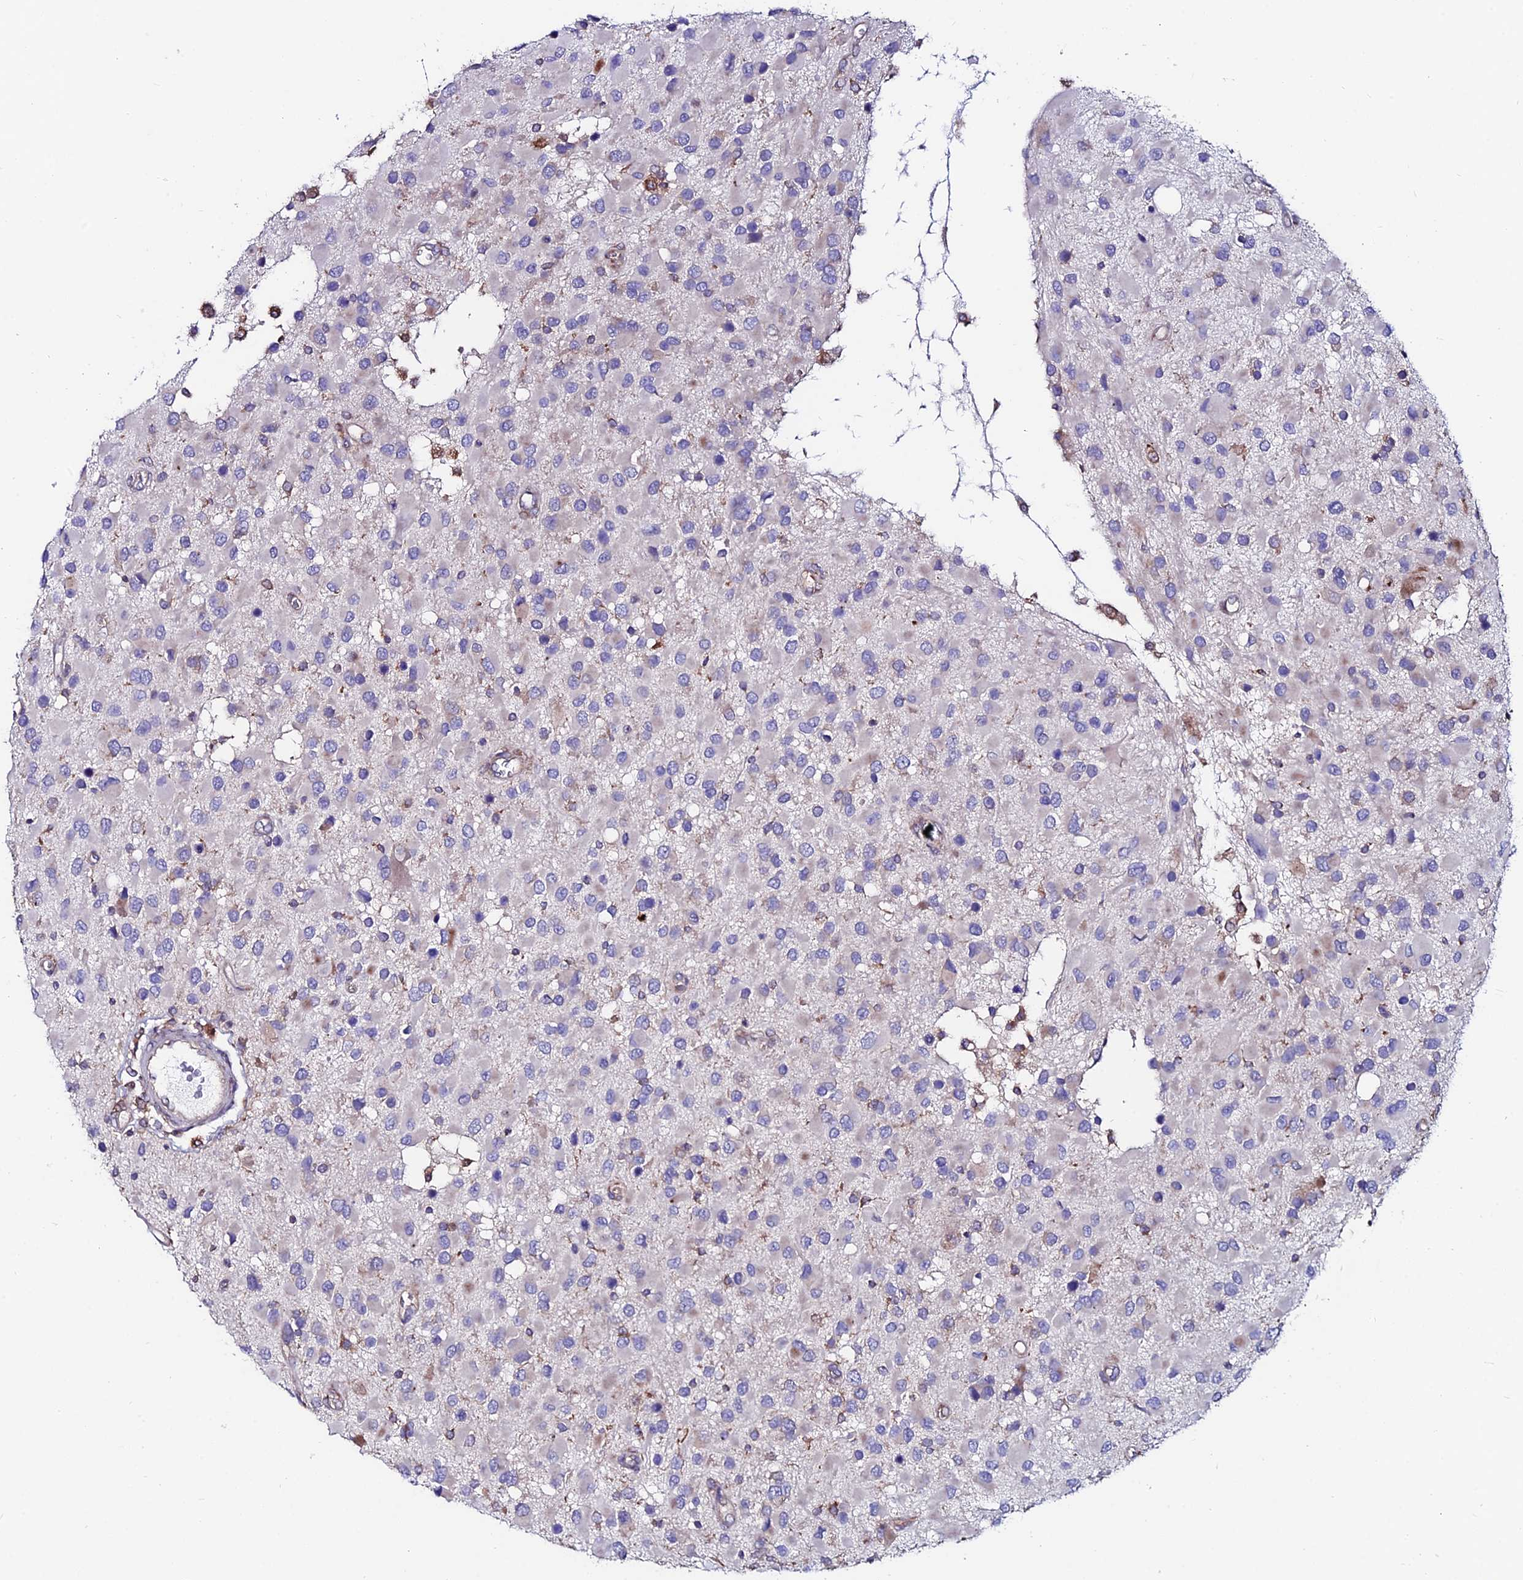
{"staining": {"intensity": "weak", "quantity": "<25%", "location": "cytoplasmic/membranous"}, "tissue": "glioma", "cell_type": "Tumor cells", "image_type": "cancer", "snomed": [{"axis": "morphology", "description": "Glioma, malignant, High grade"}, {"axis": "topography", "description": "Brain"}], "caption": "This is an immunohistochemistry image of malignant glioma (high-grade). There is no staining in tumor cells.", "gene": "EIF3K", "patient": {"sex": "male", "age": 53}}